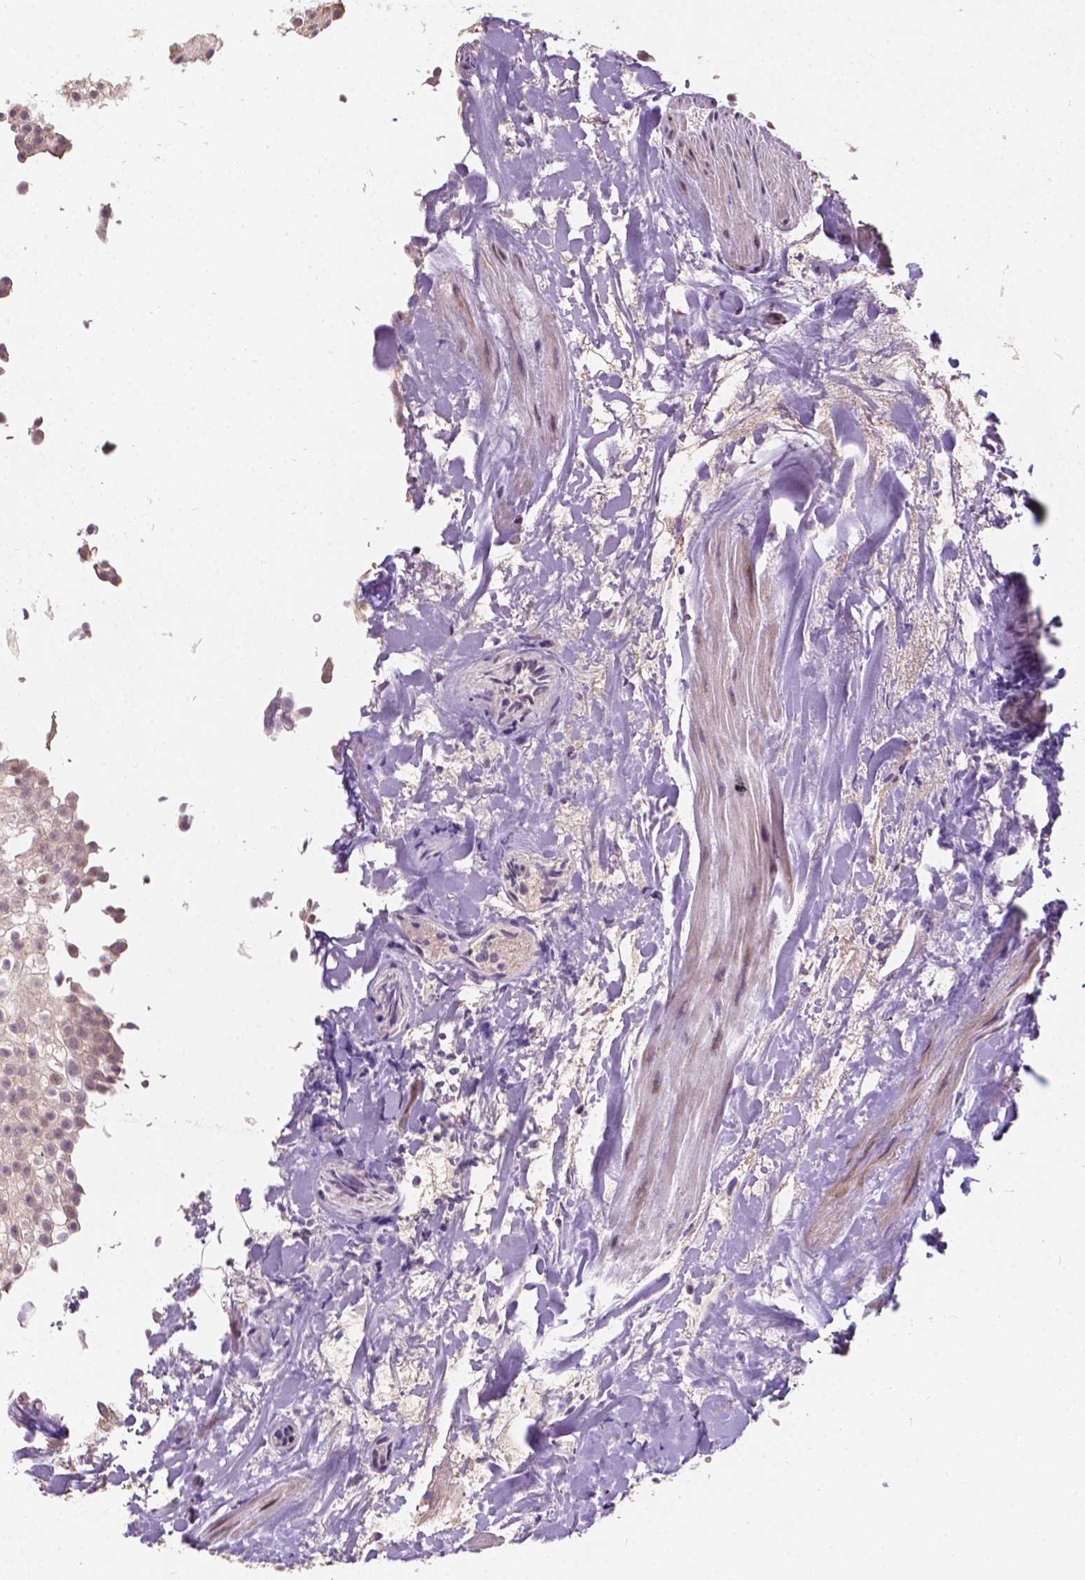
{"staining": {"intensity": "moderate", "quantity": "<25%", "location": "cytoplasmic/membranous"}, "tissue": "urothelial cancer", "cell_type": "Tumor cells", "image_type": "cancer", "snomed": [{"axis": "morphology", "description": "Urothelial carcinoma, Low grade"}, {"axis": "topography", "description": "Urinary bladder"}], "caption": "Urothelial cancer tissue exhibits moderate cytoplasmic/membranous expression in approximately <25% of tumor cells Immunohistochemistry (ihc) stains the protein in brown and the nuclei are stained blue.", "gene": "DUSP16", "patient": {"sex": "male", "age": 70}}